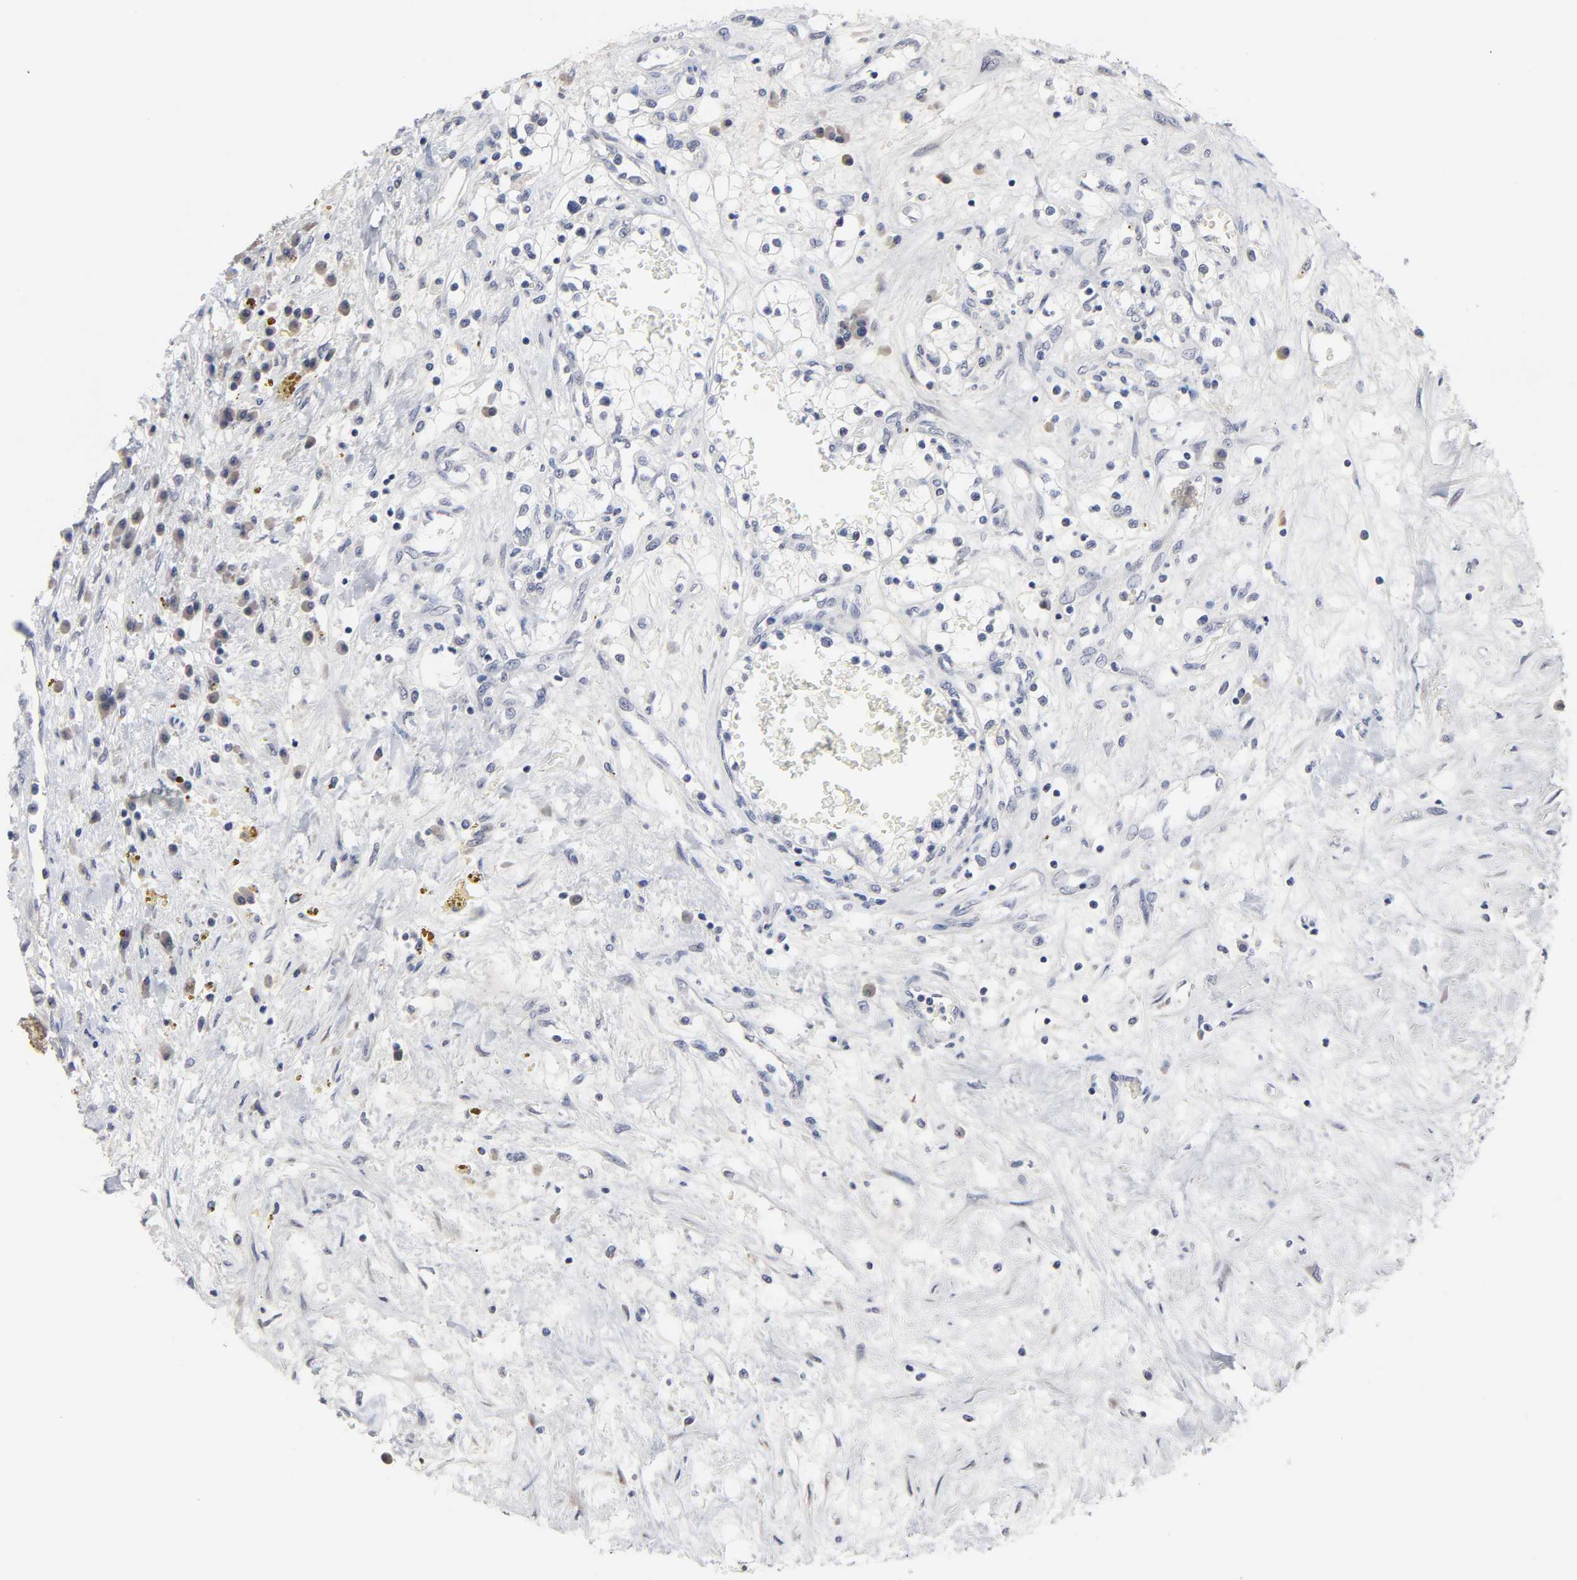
{"staining": {"intensity": "negative", "quantity": "none", "location": "none"}, "tissue": "renal cancer", "cell_type": "Tumor cells", "image_type": "cancer", "snomed": [{"axis": "morphology", "description": "Adenocarcinoma, NOS"}, {"axis": "topography", "description": "Kidney"}], "caption": "Adenocarcinoma (renal) stained for a protein using immunohistochemistry demonstrates no positivity tumor cells.", "gene": "HNF4A", "patient": {"sex": "male", "age": 68}}